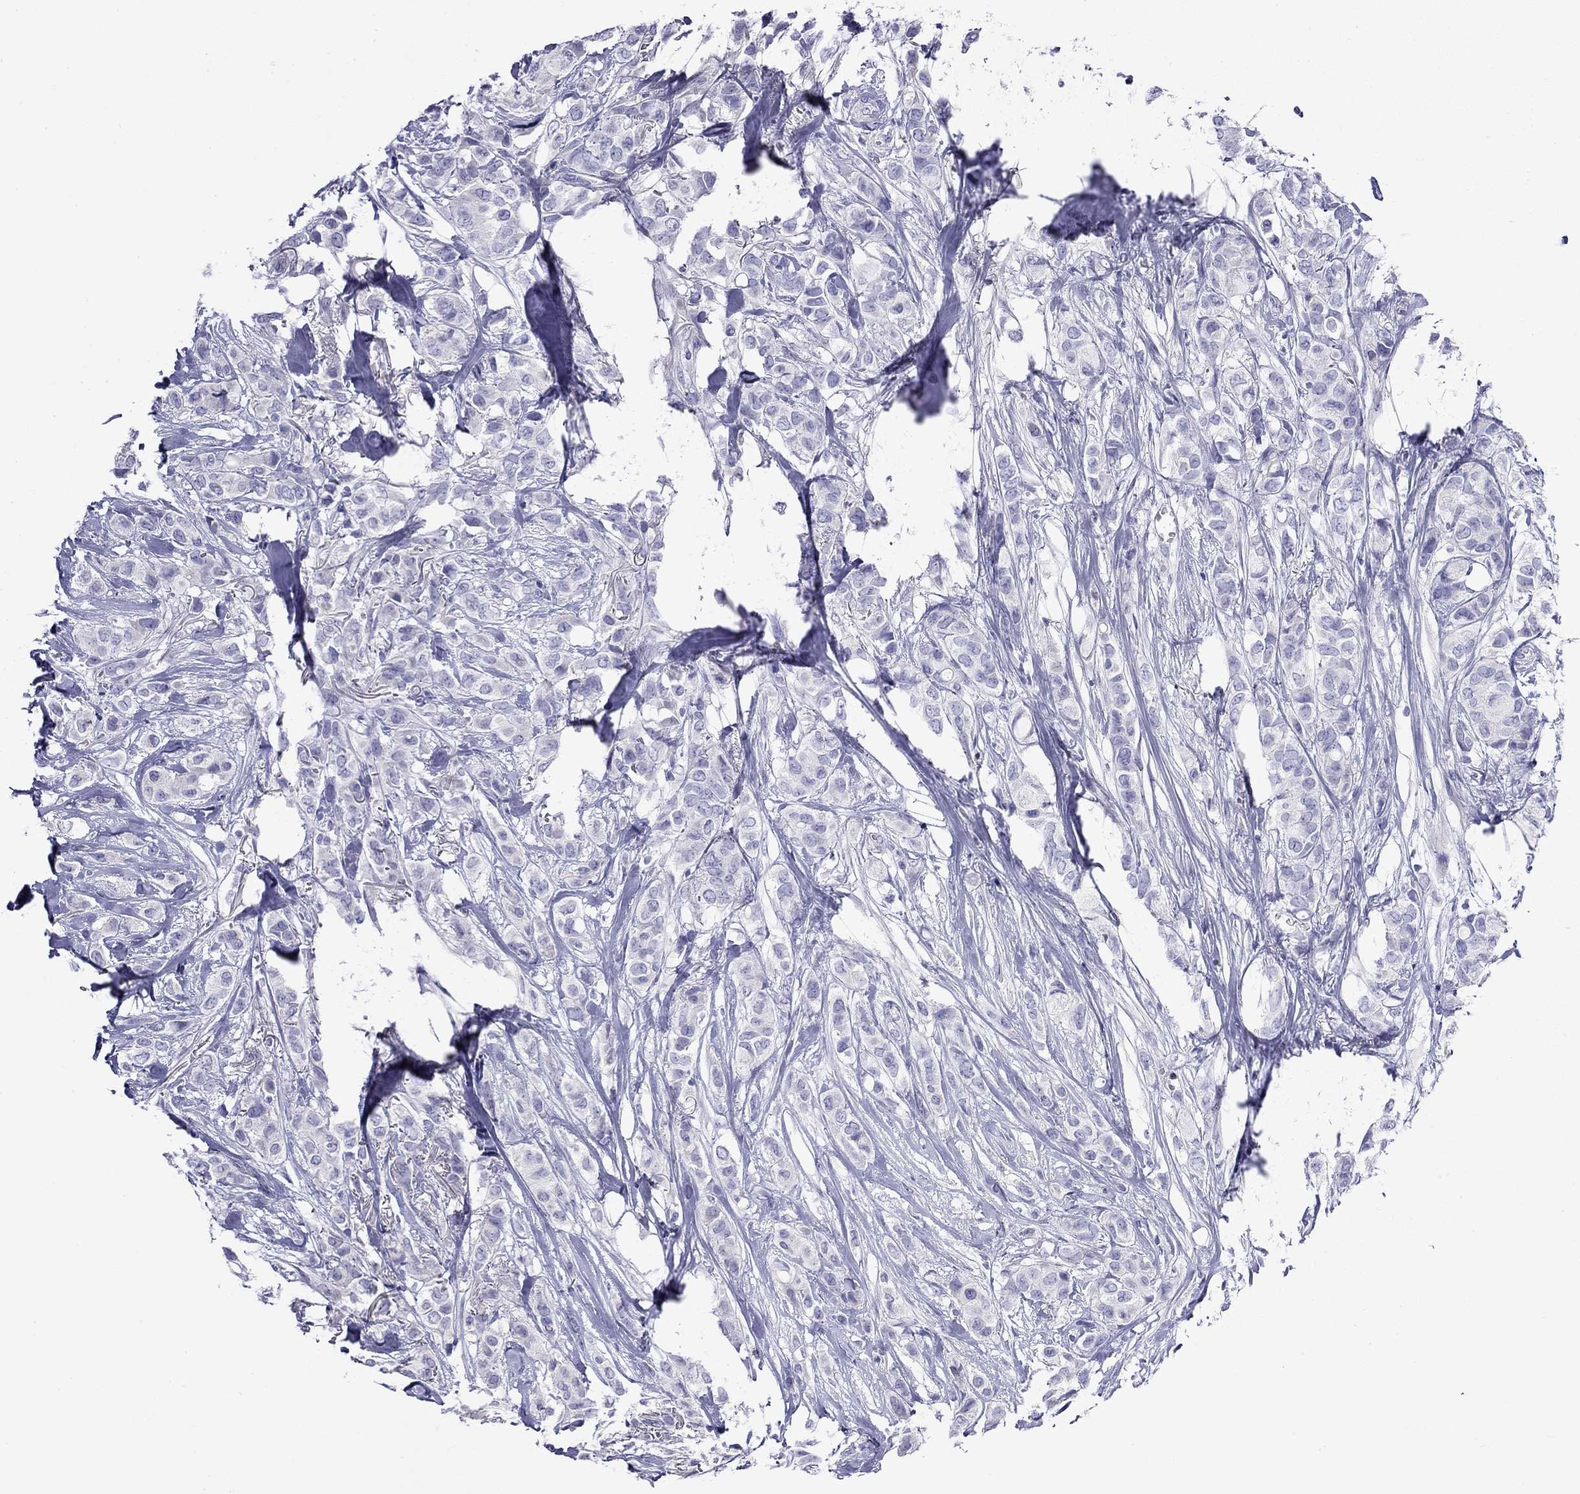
{"staining": {"intensity": "negative", "quantity": "none", "location": "none"}, "tissue": "breast cancer", "cell_type": "Tumor cells", "image_type": "cancer", "snomed": [{"axis": "morphology", "description": "Duct carcinoma"}, {"axis": "topography", "description": "Breast"}], "caption": "Immunohistochemical staining of human breast cancer (infiltrating ductal carcinoma) displays no significant staining in tumor cells.", "gene": "GNAT3", "patient": {"sex": "female", "age": 85}}